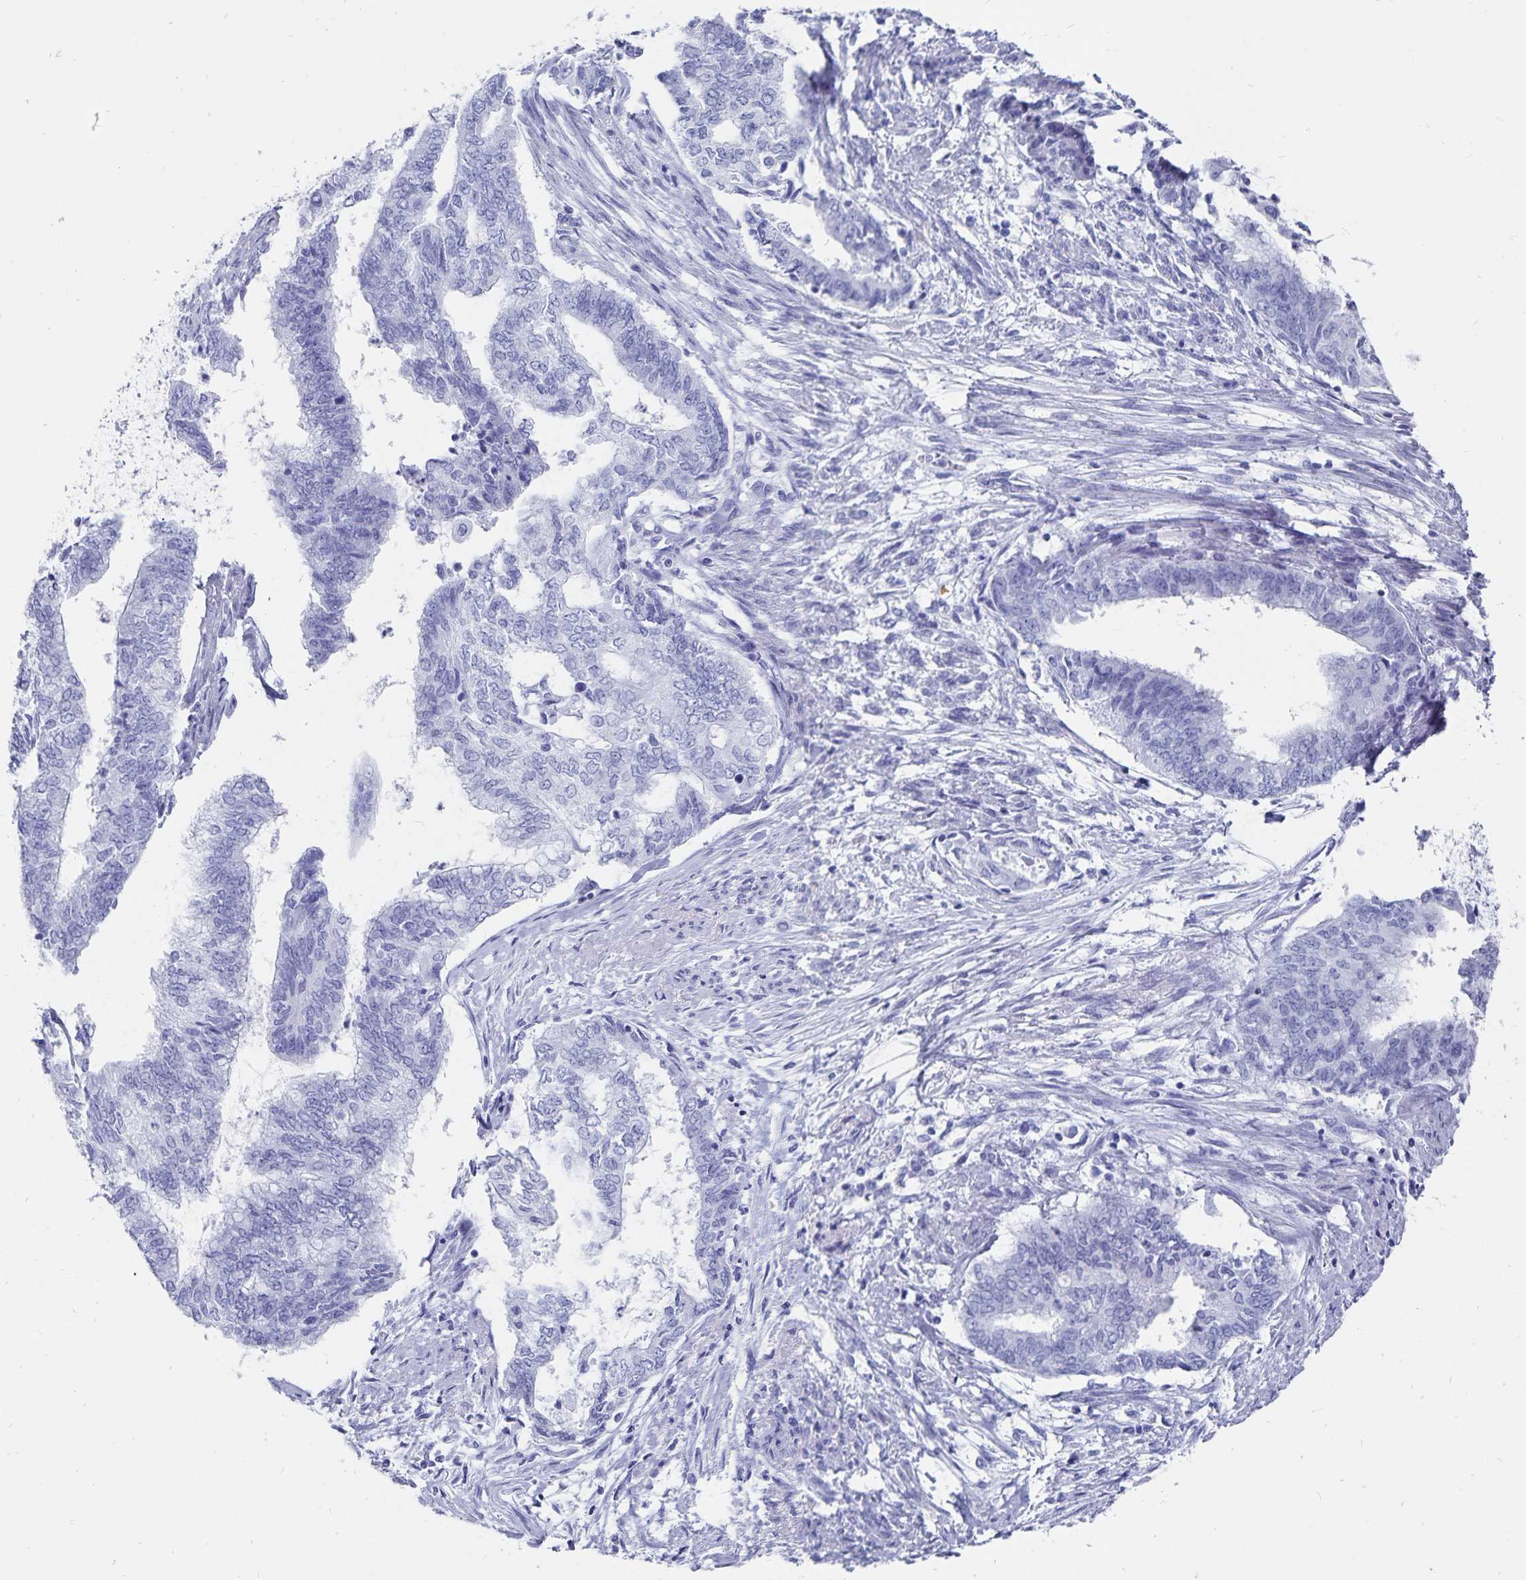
{"staining": {"intensity": "negative", "quantity": "none", "location": "none"}, "tissue": "endometrial cancer", "cell_type": "Tumor cells", "image_type": "cancer", "snomed": [{"axis": "morphology", "description": "Adenocarcinoma, NOS"}, {"axis": "topography", "description": "Endometrium"}], "caption": "Immunohistochemistry image of endometrial adenocarcinoma stained for a protein (brown), which reveals no staining in tumor cells. (DAB immunohistochemistry (IHC) with hematoxylin counter stain).", "gene": "ADH1A", "patient": {"sex": "female", "age": 65}}